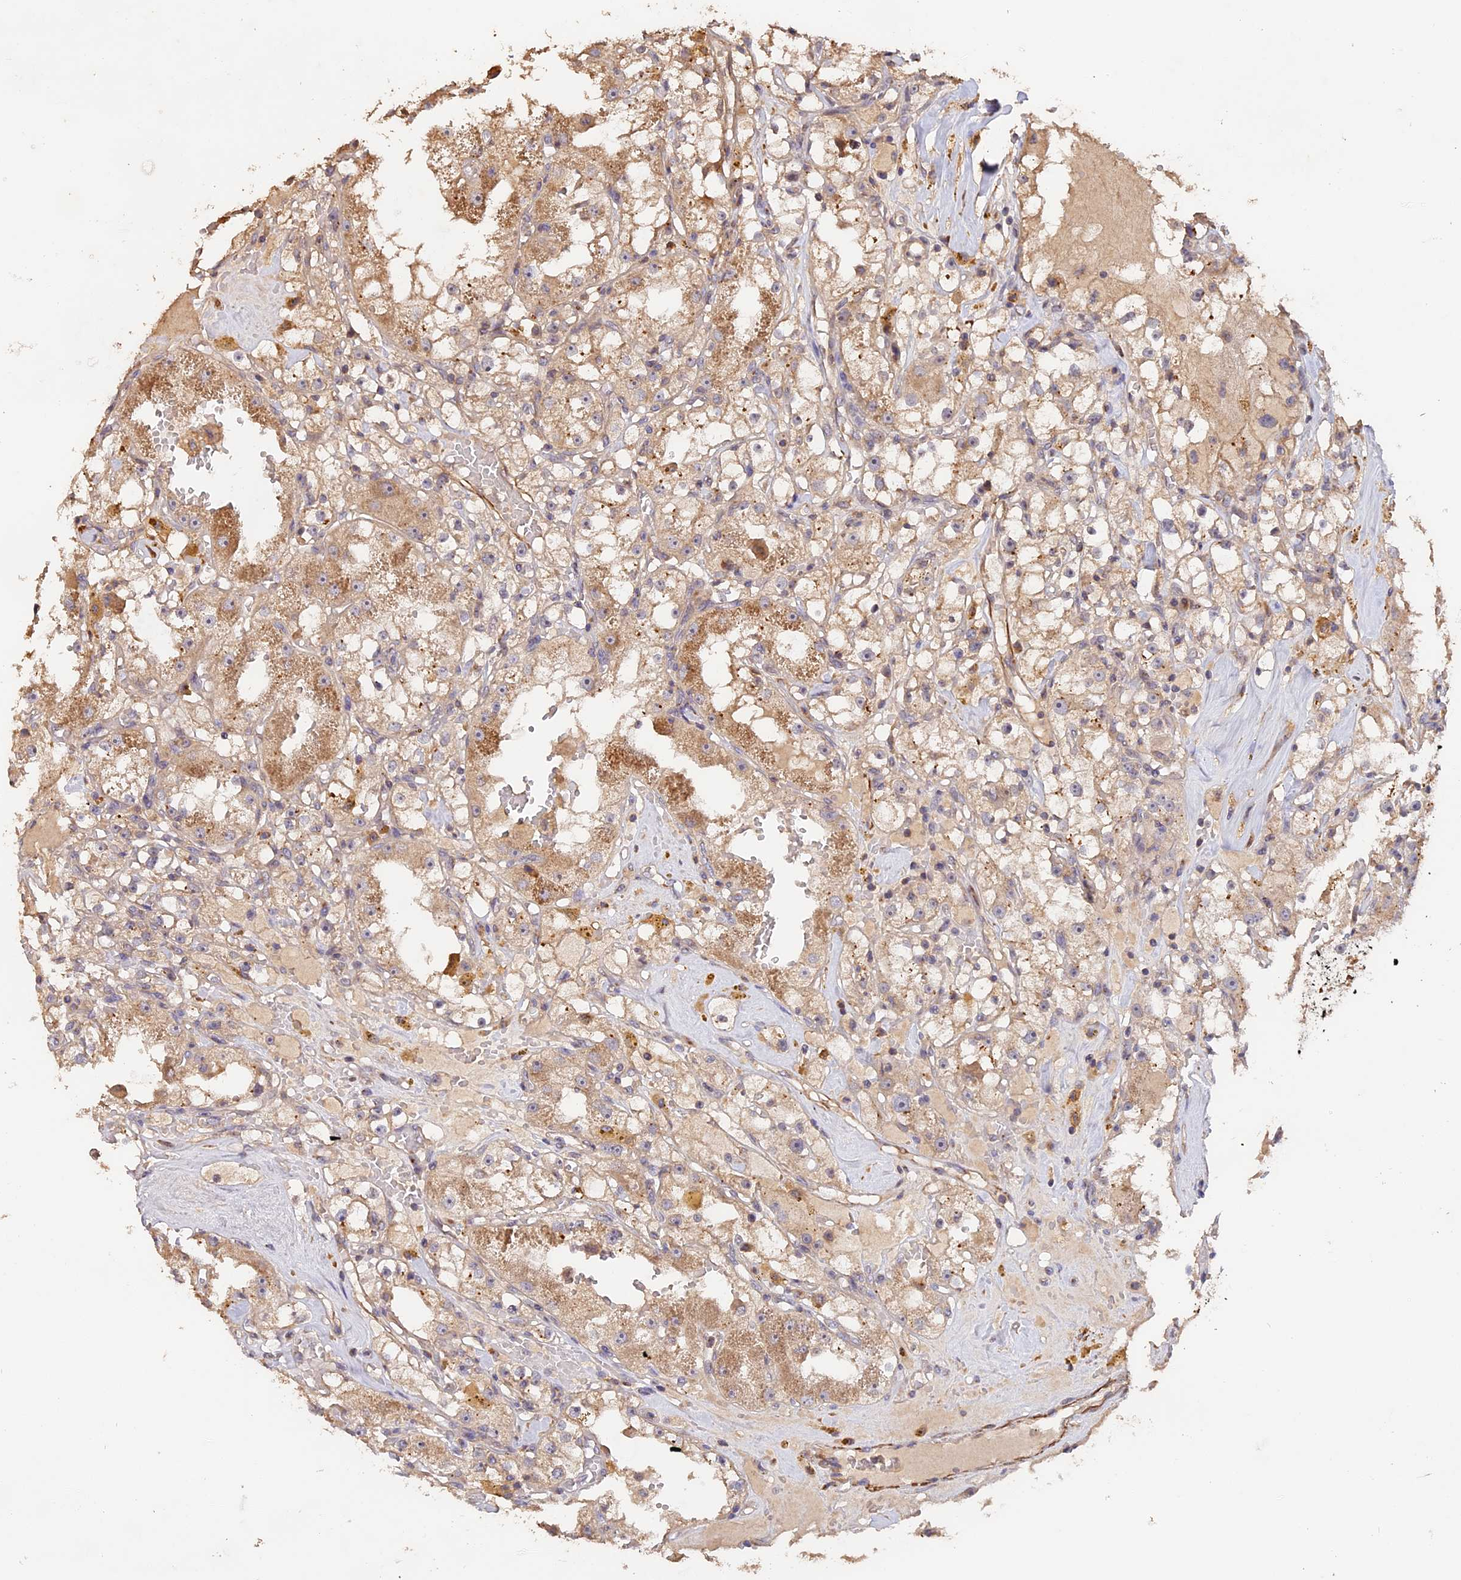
{"staining": {"intensity": "weak", "quantity": "25%-75%", "location": "cytoplasmic/membranous"}, "tissue": "renal cancer", "cell_type": "Tumor cells", "image_type": "cancer", "snomed": [{"axis": "morphology", "description": "Adenocarcinoma, NOS"}, {"axis": "topography", "description": "Kidney"}], "caption": "Immunohistochemical staining of human renal cancer (adenocarcinoma) displays low levels of weak cytoplasmic/membranous positivity in about 25%-75% of tumor cells.", "gene": "TANGO6", "patient": {"sex": "male", "age": 56}}